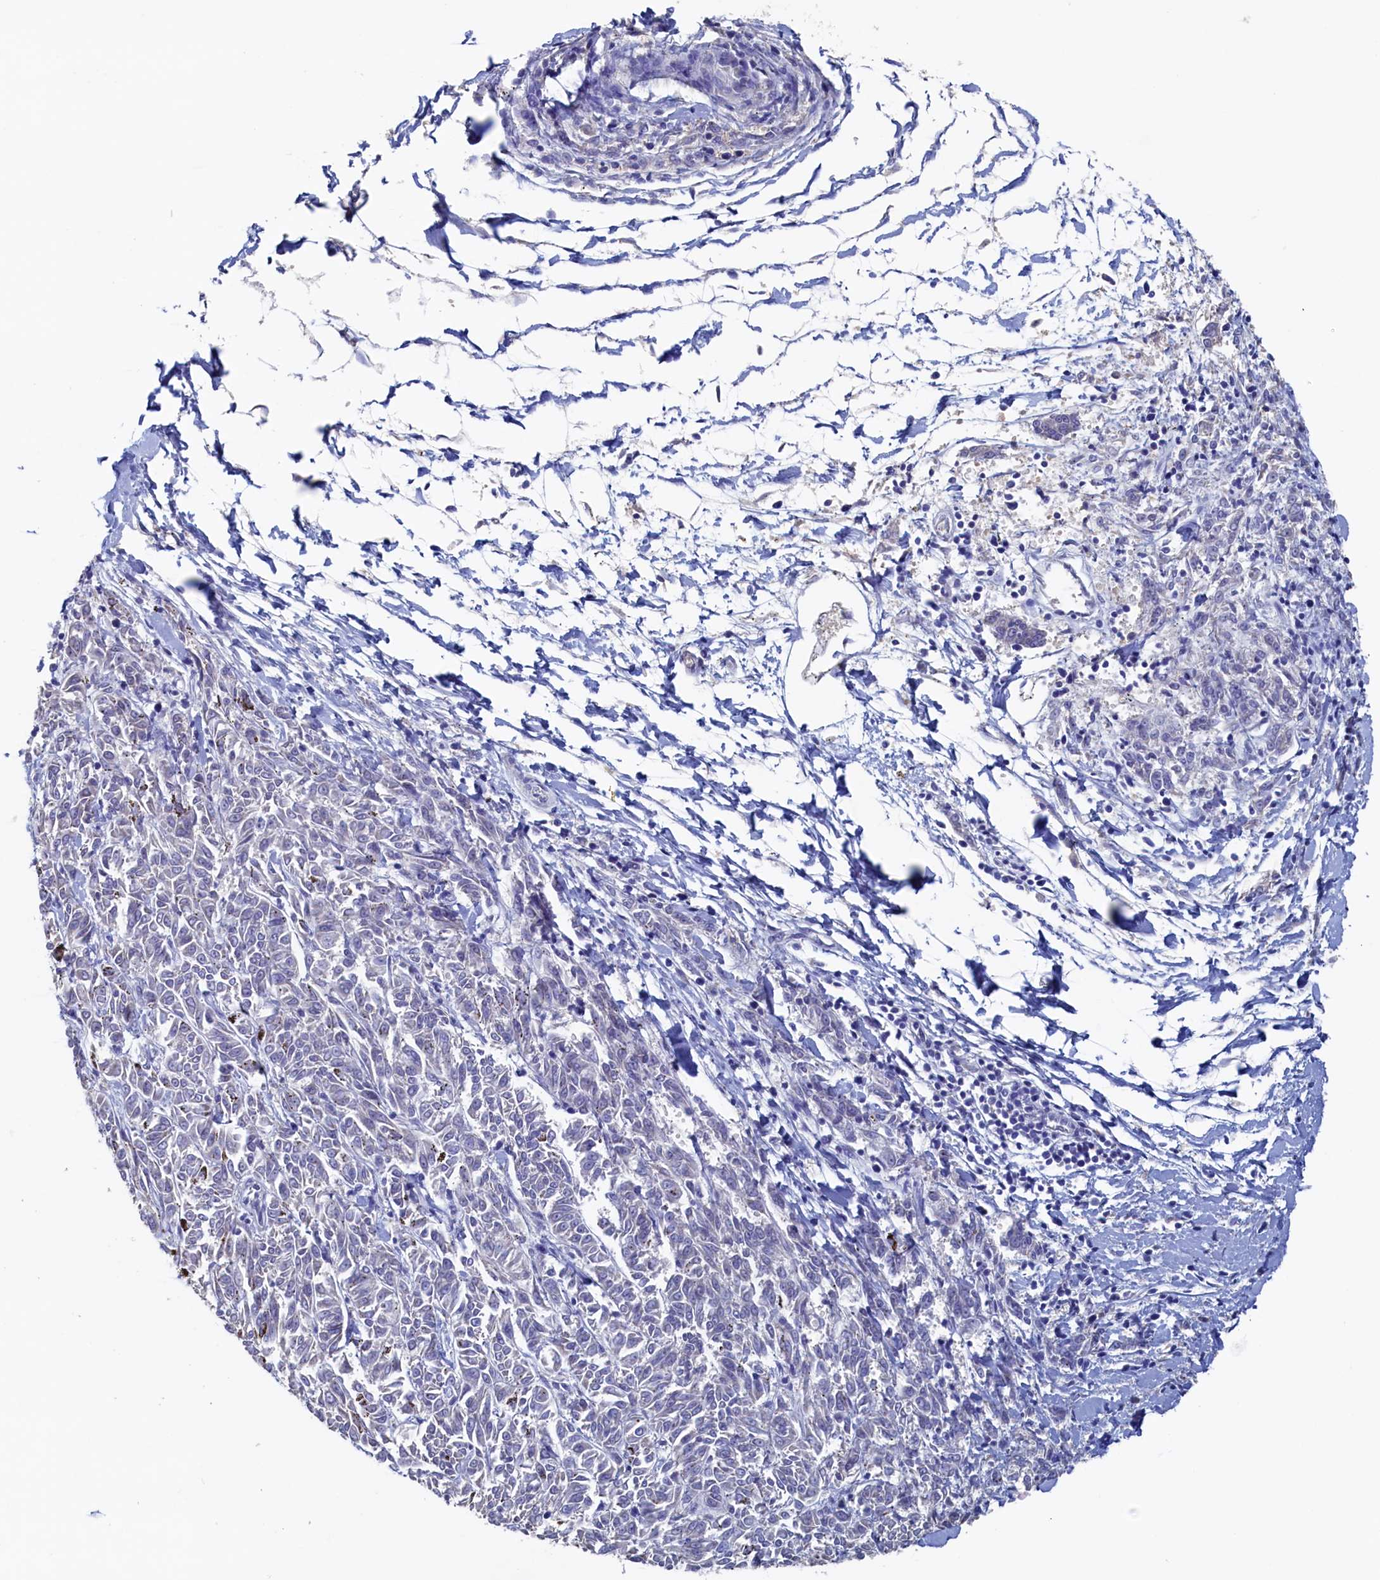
{"staining": {"intensity": "negative", "quantity": "none", "location": "none"}, "tissue": "melanoma", "cell_type": "Tumor cells", "image_type": "cancer", "snomed": [{"axis": "morphology", "description": "Malignant melanoma, NOS"}, {"axis": "topography", "description": "Skin"}], "caption": "Melanoma stained for a protein using immunohistochemistry displays no staining tumor cells.", "gene": "C11orf54", "patient": {"sex": "female", "age": 72}}